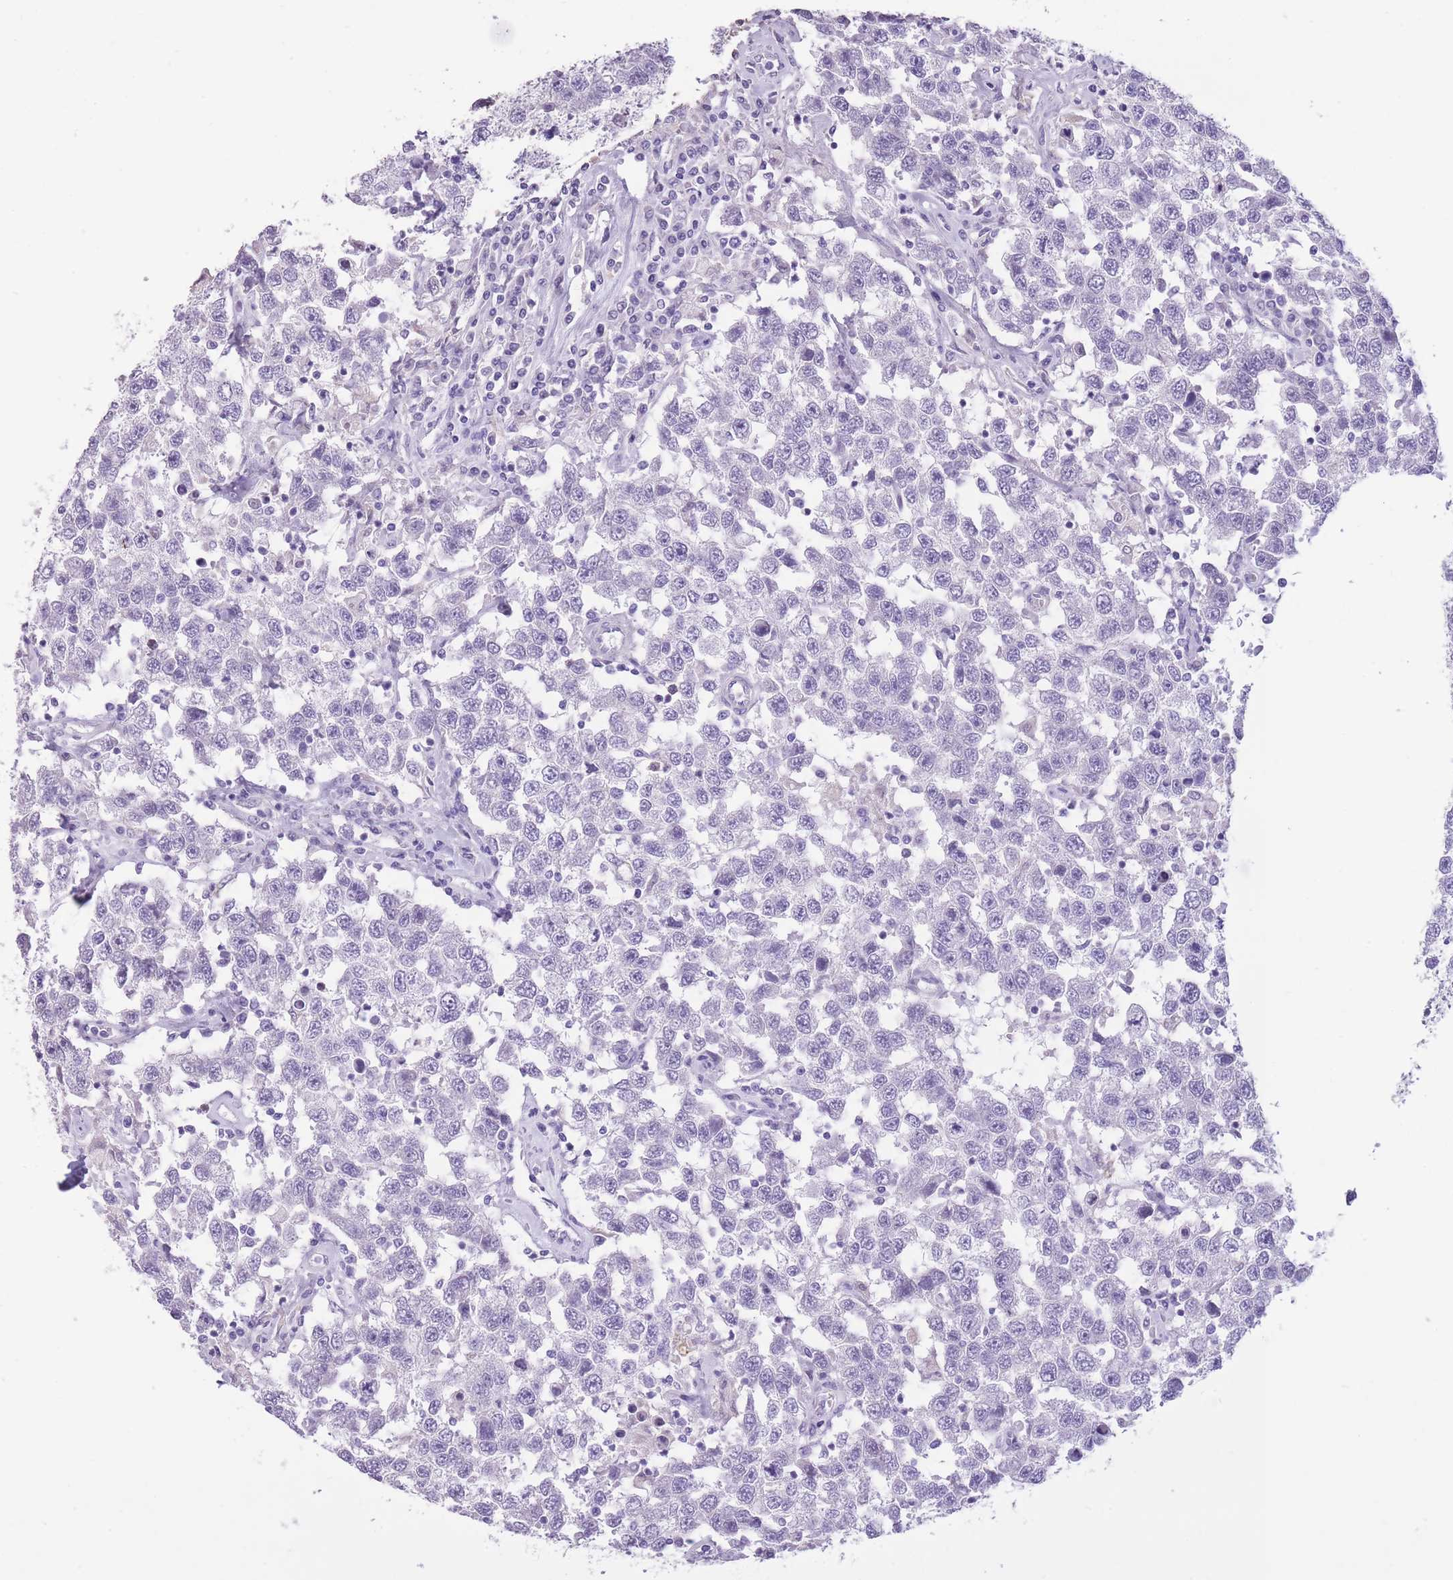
{"staining": {"intensity": "negative", "quantity": "none", "location": "none"}, "tissue": "testis cancer", "cell_type": "Tumor cells", "image_type": "cancer", "snomed": [{"axis": "morphology", "description": "Seminoma, NOS"}, {"axis": "topography", "description": "Testis"}], "caption": "There is no significant staining in tumor cells of testis seminoma.", "gene": "WDR70", "patient": {"sex": "male", "age": 41}}